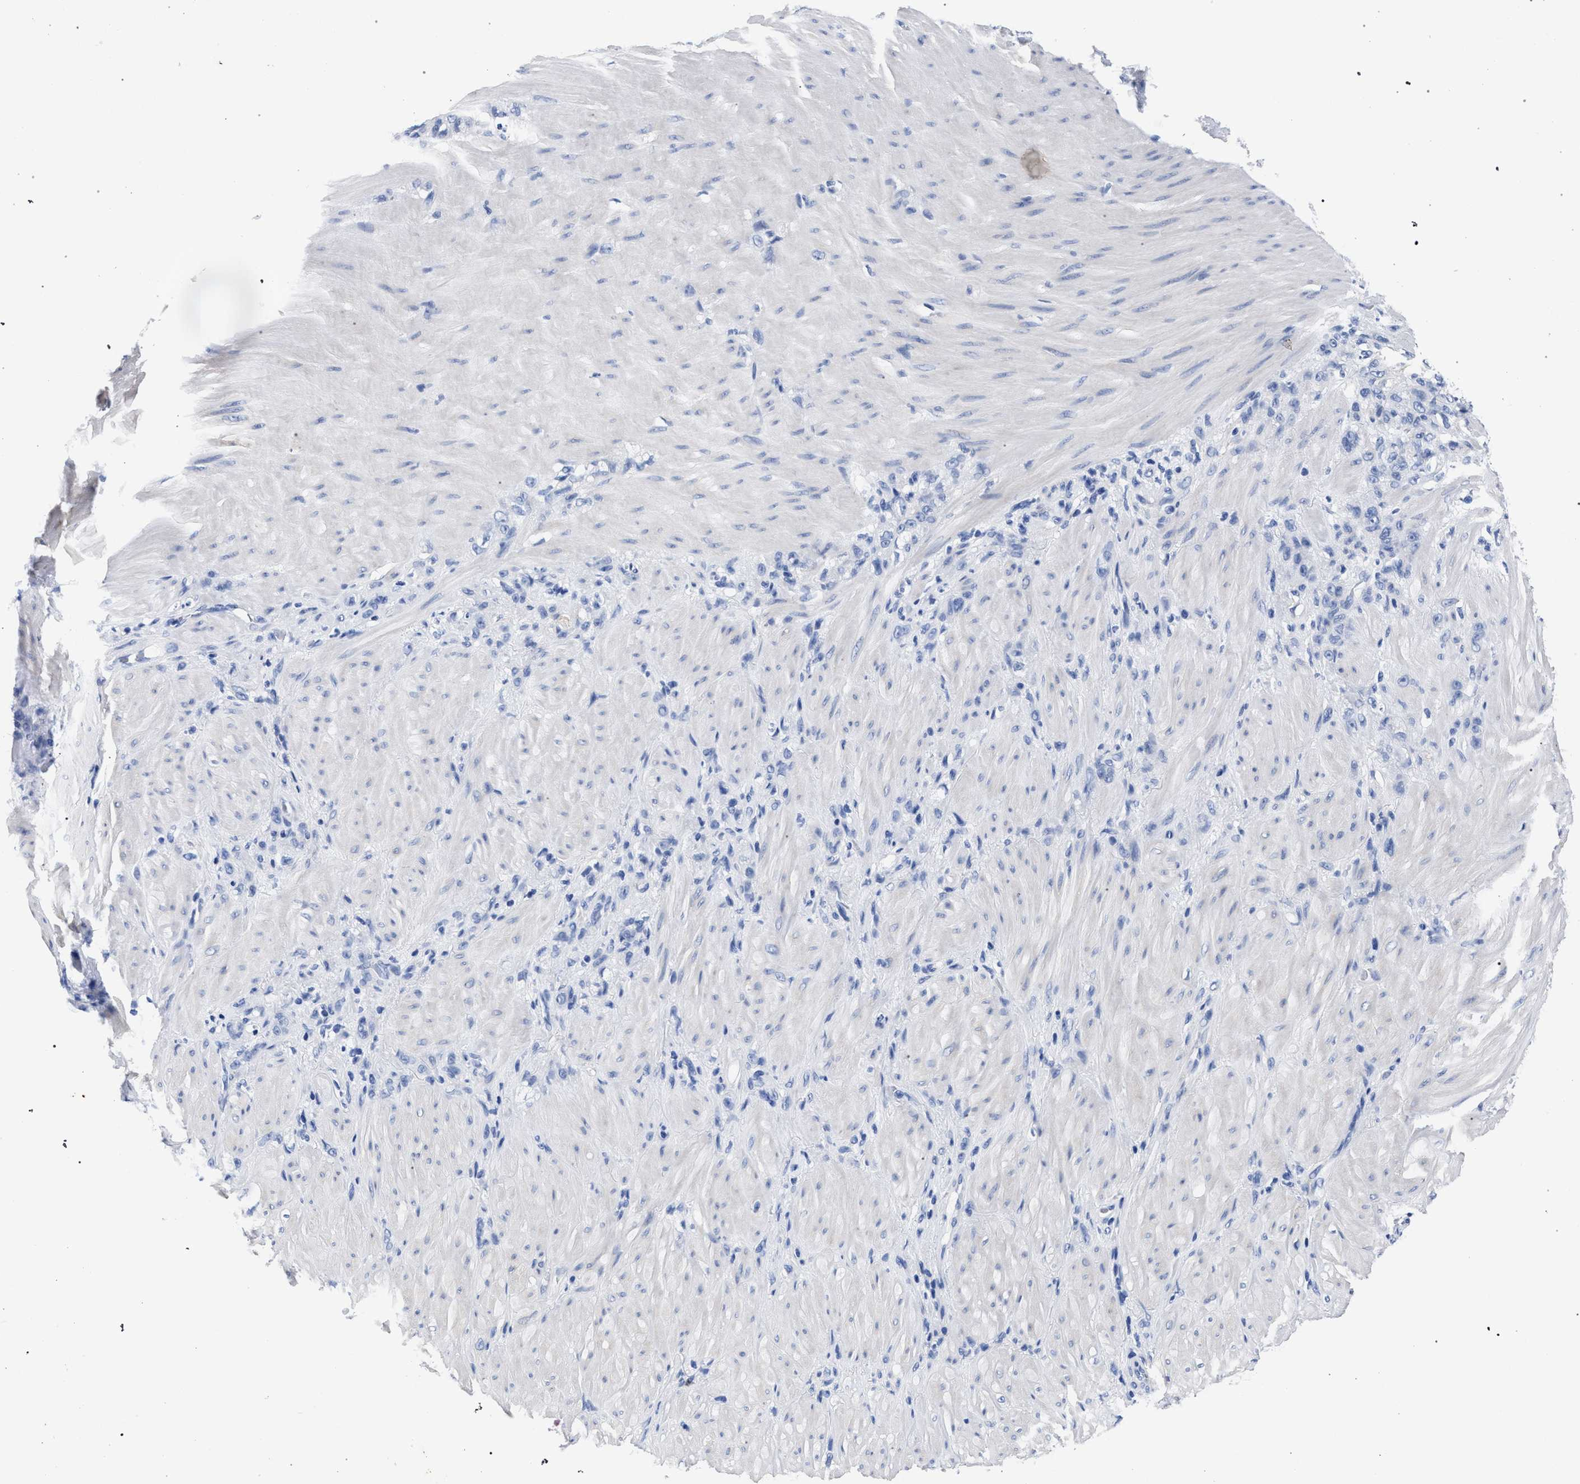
{"staining": {"intensity": "negative", "quantity": "none", "location": "none"}, "tissue": "stomach cancer", "cell_type": "Tumor cells", "image_type": "cancer", "snomed": [{"axis": "morphology", "description": "Normal tissue, NOS"}, {"axis": "morphology", "description": "Adenocarcinoma, NOS"}, {"axis": "topography", "description": "Stomach"}], "caption": "IHC of stomach adenocarcinoma displays no staining in tumor cells.", "gene": "AKAP4", "patient": {"sex": "male", "age": 82}}